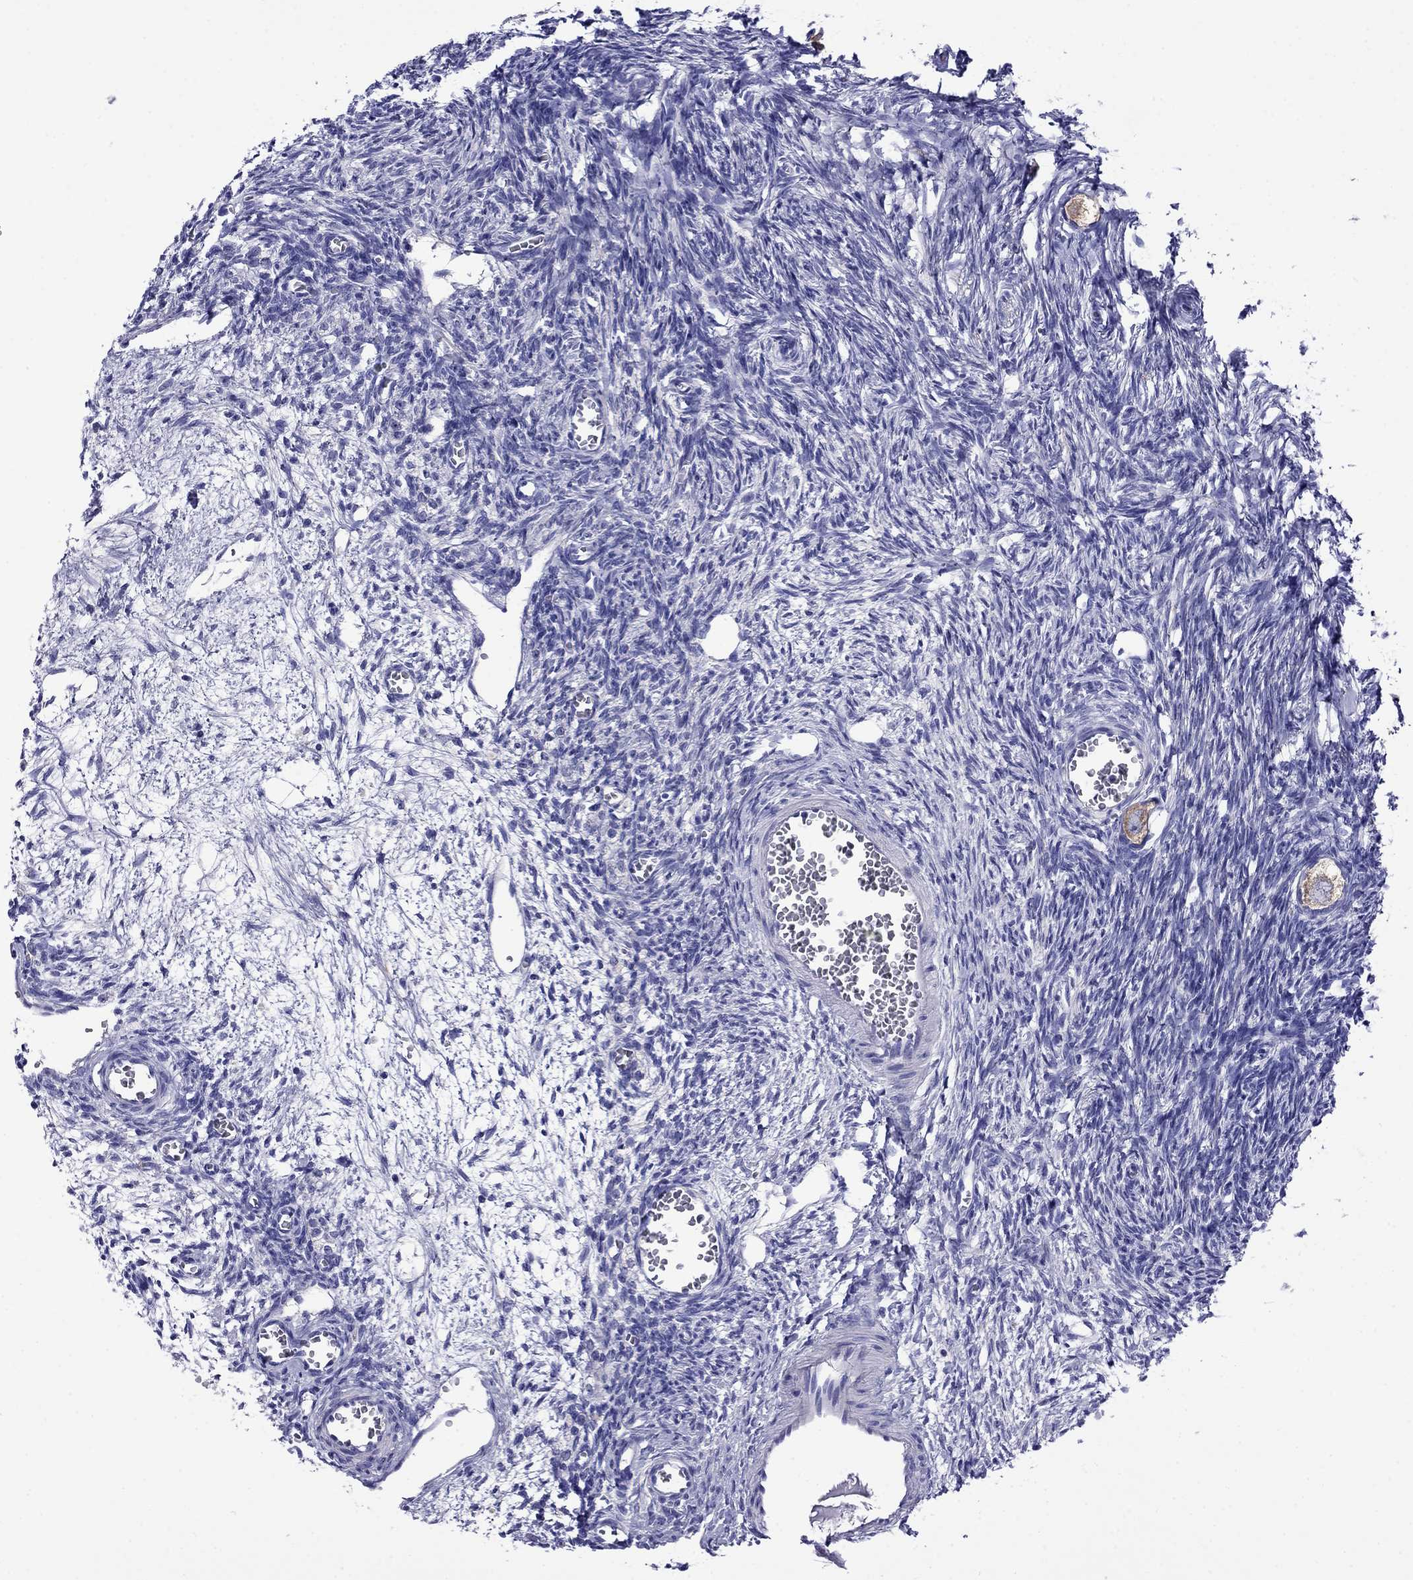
{"staining": {"intensity": "moderate", "quantity": "25%-75%", "location": "cytoplasmic/membranous"}, "tissue": "ovary", "cell_type": "Follicle cells", "image_type": "normal", "snomed": [{"axis": "morphology", "description": "Normal tissue, NOS"}, {"axis": "topography", "description": "Ovary"}], "caption": "The micrograph exhibits staining of benign ovary, revealing moderate cytoplasmic/membranous protein positivity (brown color) within follicle cells. Using DAB (brown) and hematoxylin (blue) stains, captured at high magnification using brightfield microscopy.", "gene": "SCG2", "patient": {"sex": "female", "age": 27}}